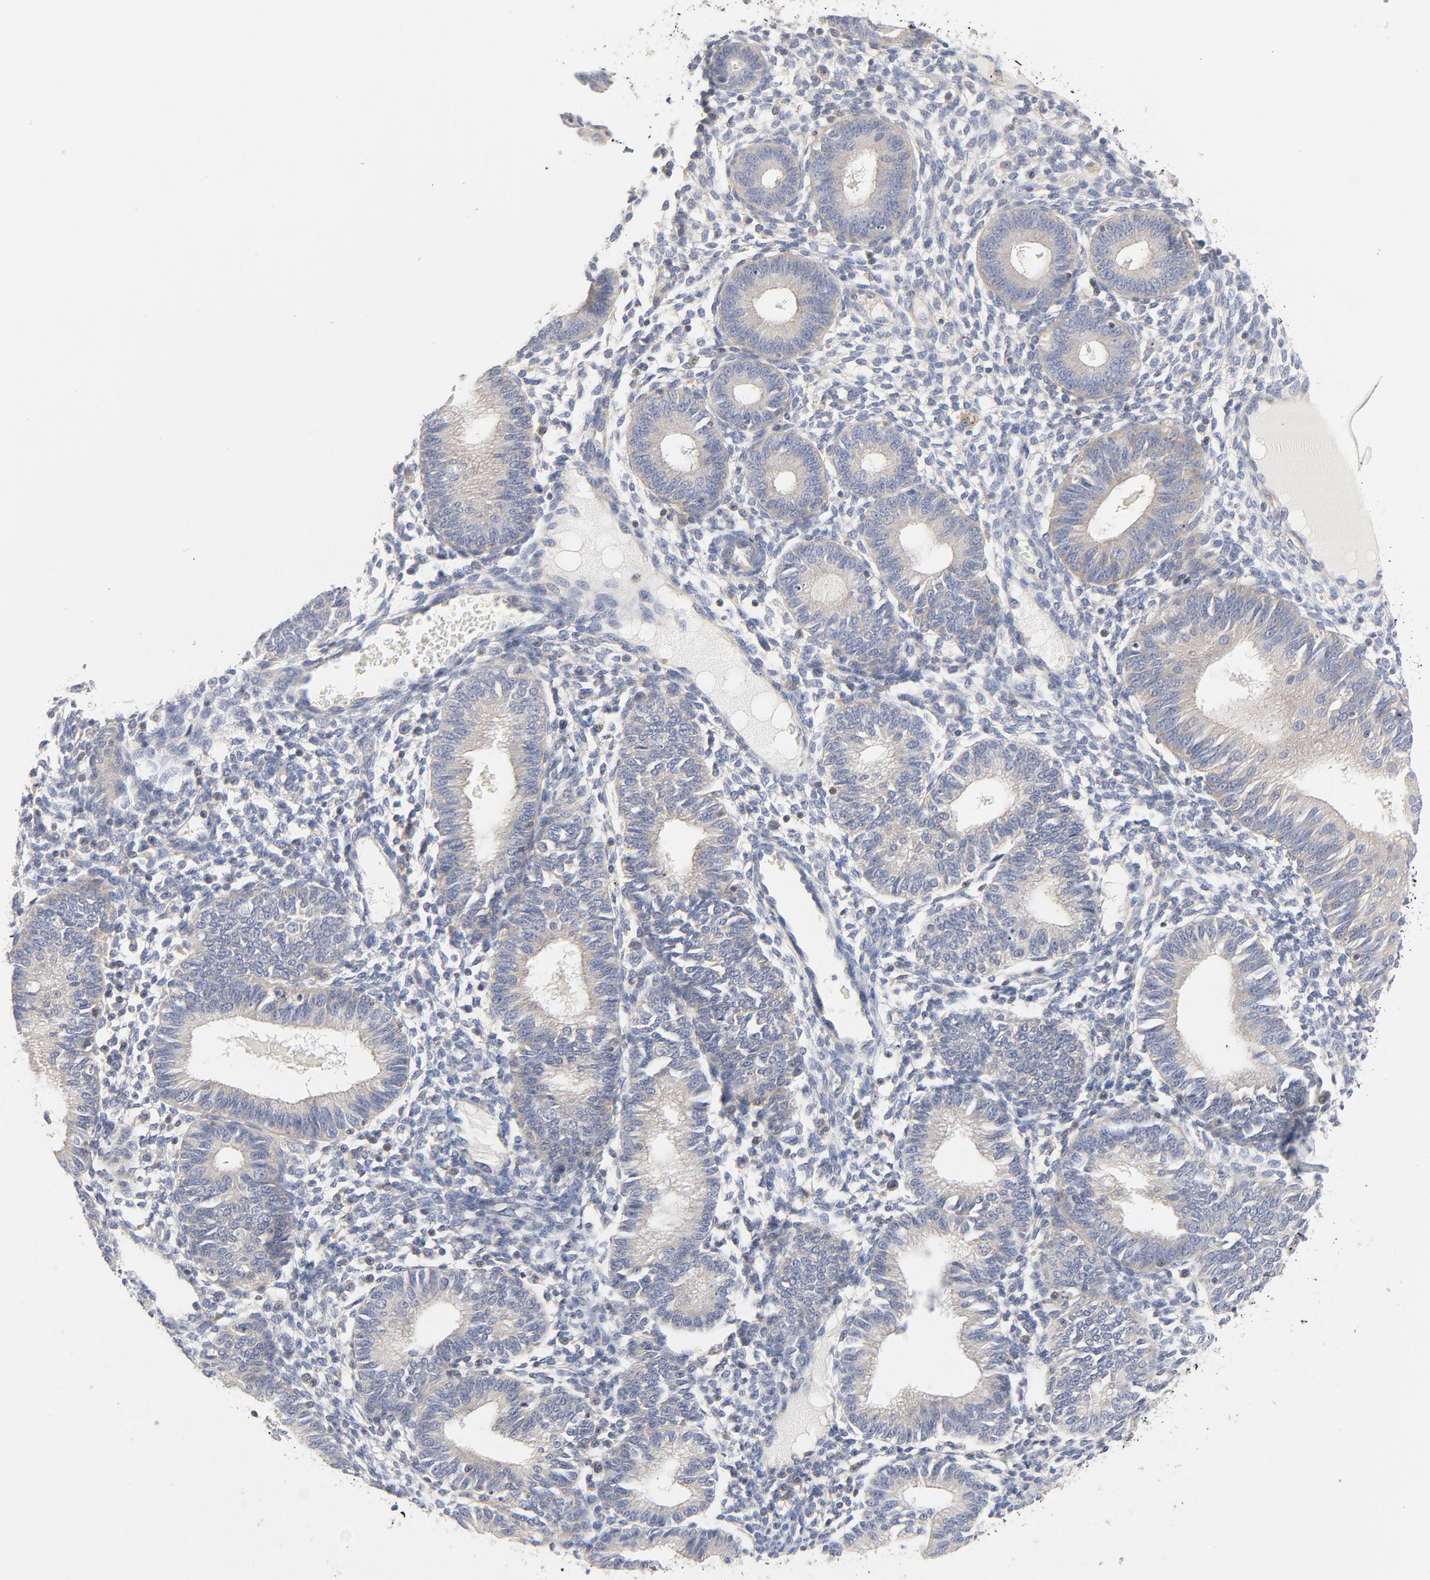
{"staining": {"intensity": "negative", "quantity": "none", "location": "none"}, "tissue": "endometrium", "cell_type": "Cells in endometrial stroma", "image_type": "normal", "snomed": [{"axis": "morphology", "description": "Normal tissue, NOS"}, {"axis": "topography", "description": "Endometrium"}], "caption": "There is no significant staining in cells in endometrial stroma of endometrium. (Immunohistochemistry (ihc), brightfield microscopy, high magnification).", "gene": "ROCK1", "patient": {"sex": "female", "age": 61}}